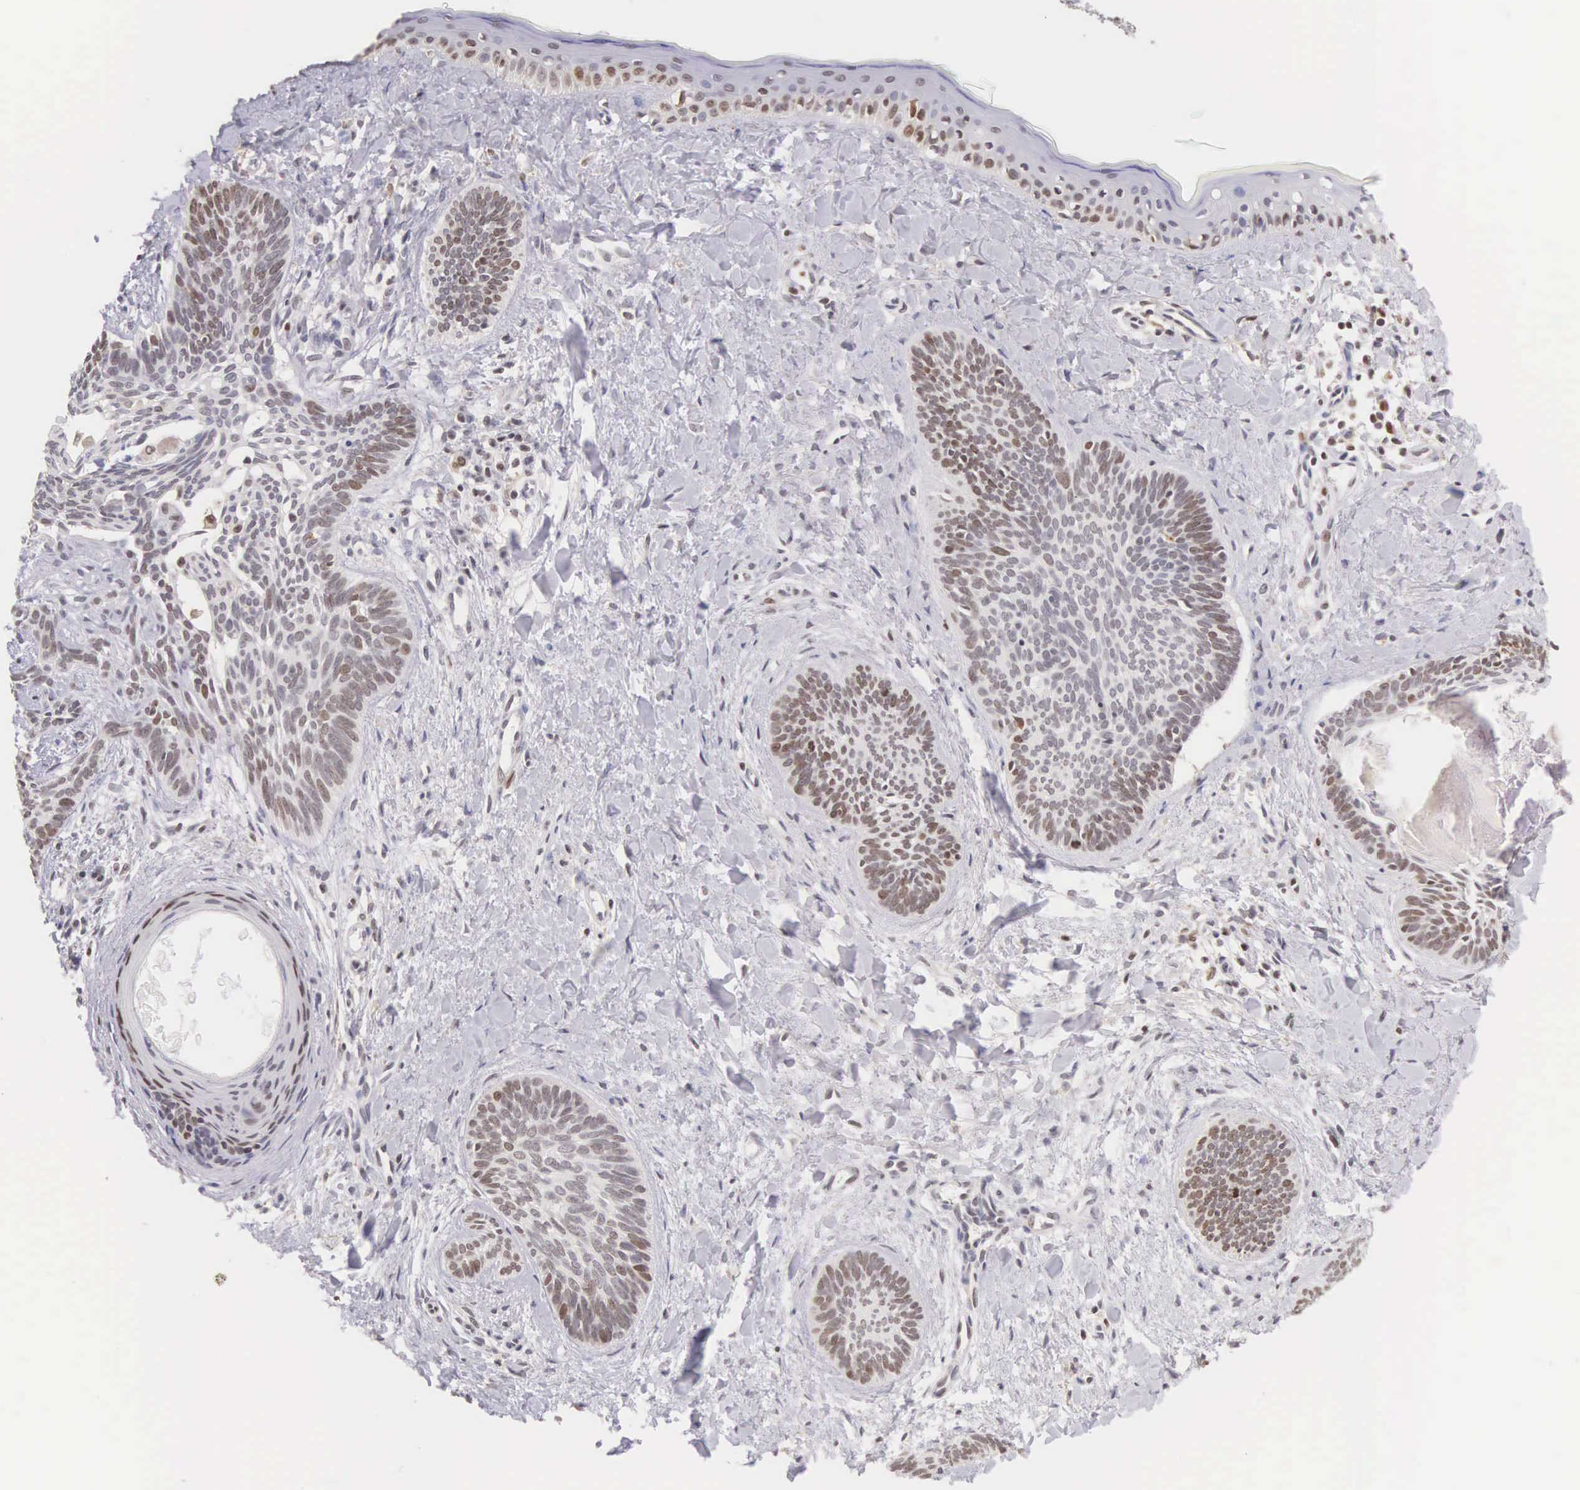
{"staining": {"intensity": "moderate", "quantity": "25%-75%", "location": "nuclear"}, "tissue": "skin cancer", "cell_type": "Tumor cells", "image_type": "cancer", "snomed": [{"axis": "morphology", "description": "Basal cell carcinoma"}, {"axis": "topography", "description": "Skin"}], "caption": "Immunohistochemistry (IHC) staining of skin cancer, which shows medium levels of moderate nuclear staining in approximately 25%-75% of tumor cells indicating moderate nuclear protein expression. The staining was performed using DAB (brown) for protein detection and nuclei were counterstained in hematoxylin (blue).", "gene": "VRK1", "patient": {"sex": "female", "age": 81}}